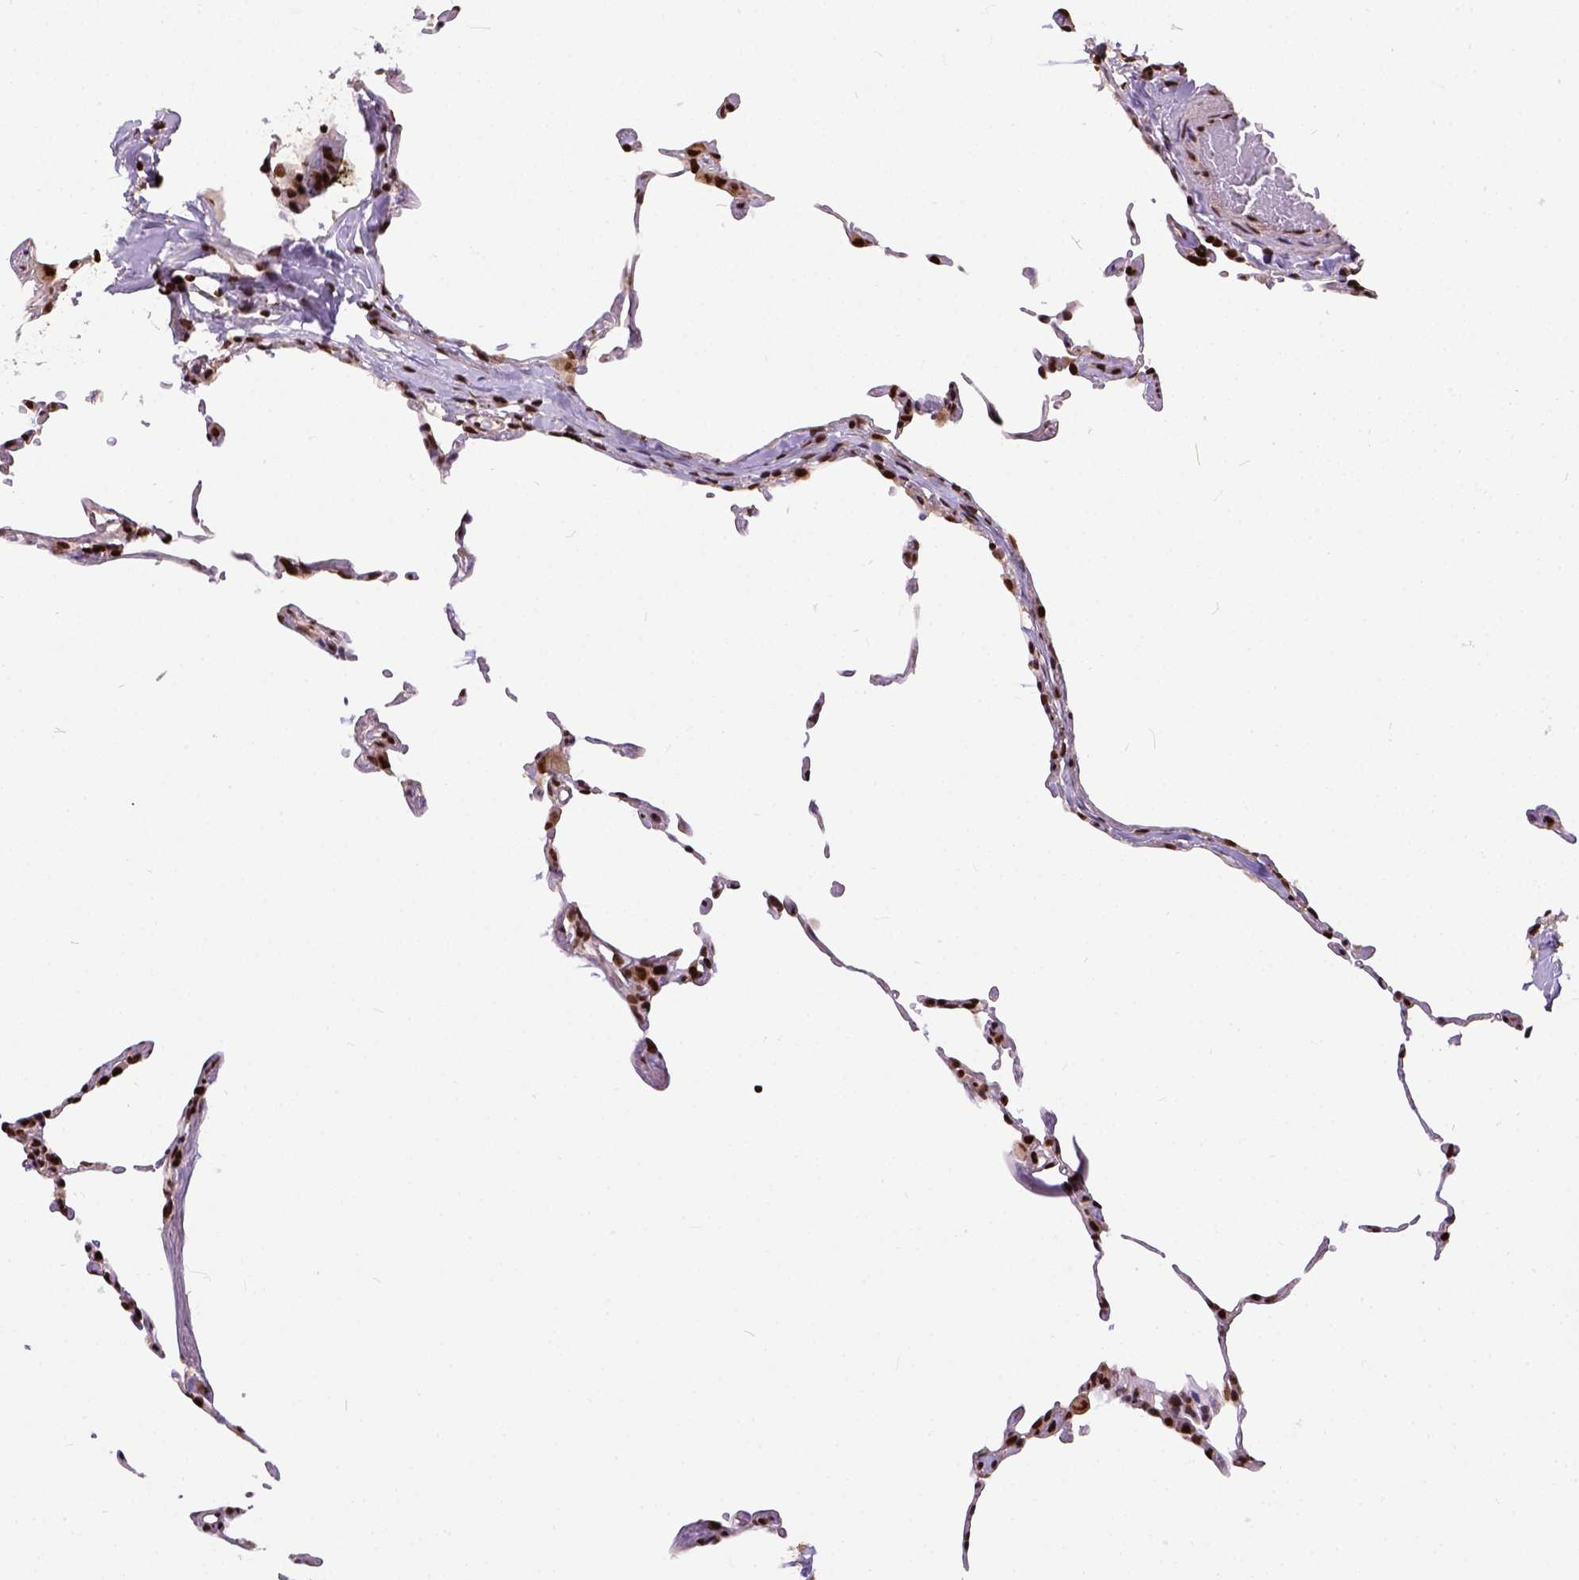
{"staining": {"intensity": "strong", "quantity": ">75%", "location": "nuclear"}, "tissue": "lung", "cell_type": "Alveolar cells", "image_type": "normal", "snomed": [{"axis": "morphology", "description": "Normal tissue, NOS"}, {"axis": "topography", "description": "Lung"}], "caption": "The immunohistochemical stain shows strong nuclear expression in alveolar cells of unremarkable lung. (Stains: DAB (3,3'-diaminobenzidine) in brown, nuclei in blue, Microscopy: brightfield microscopy at high magnification).", "gene": "NACC1", "patient": {"sex": "female", "age": 57}}